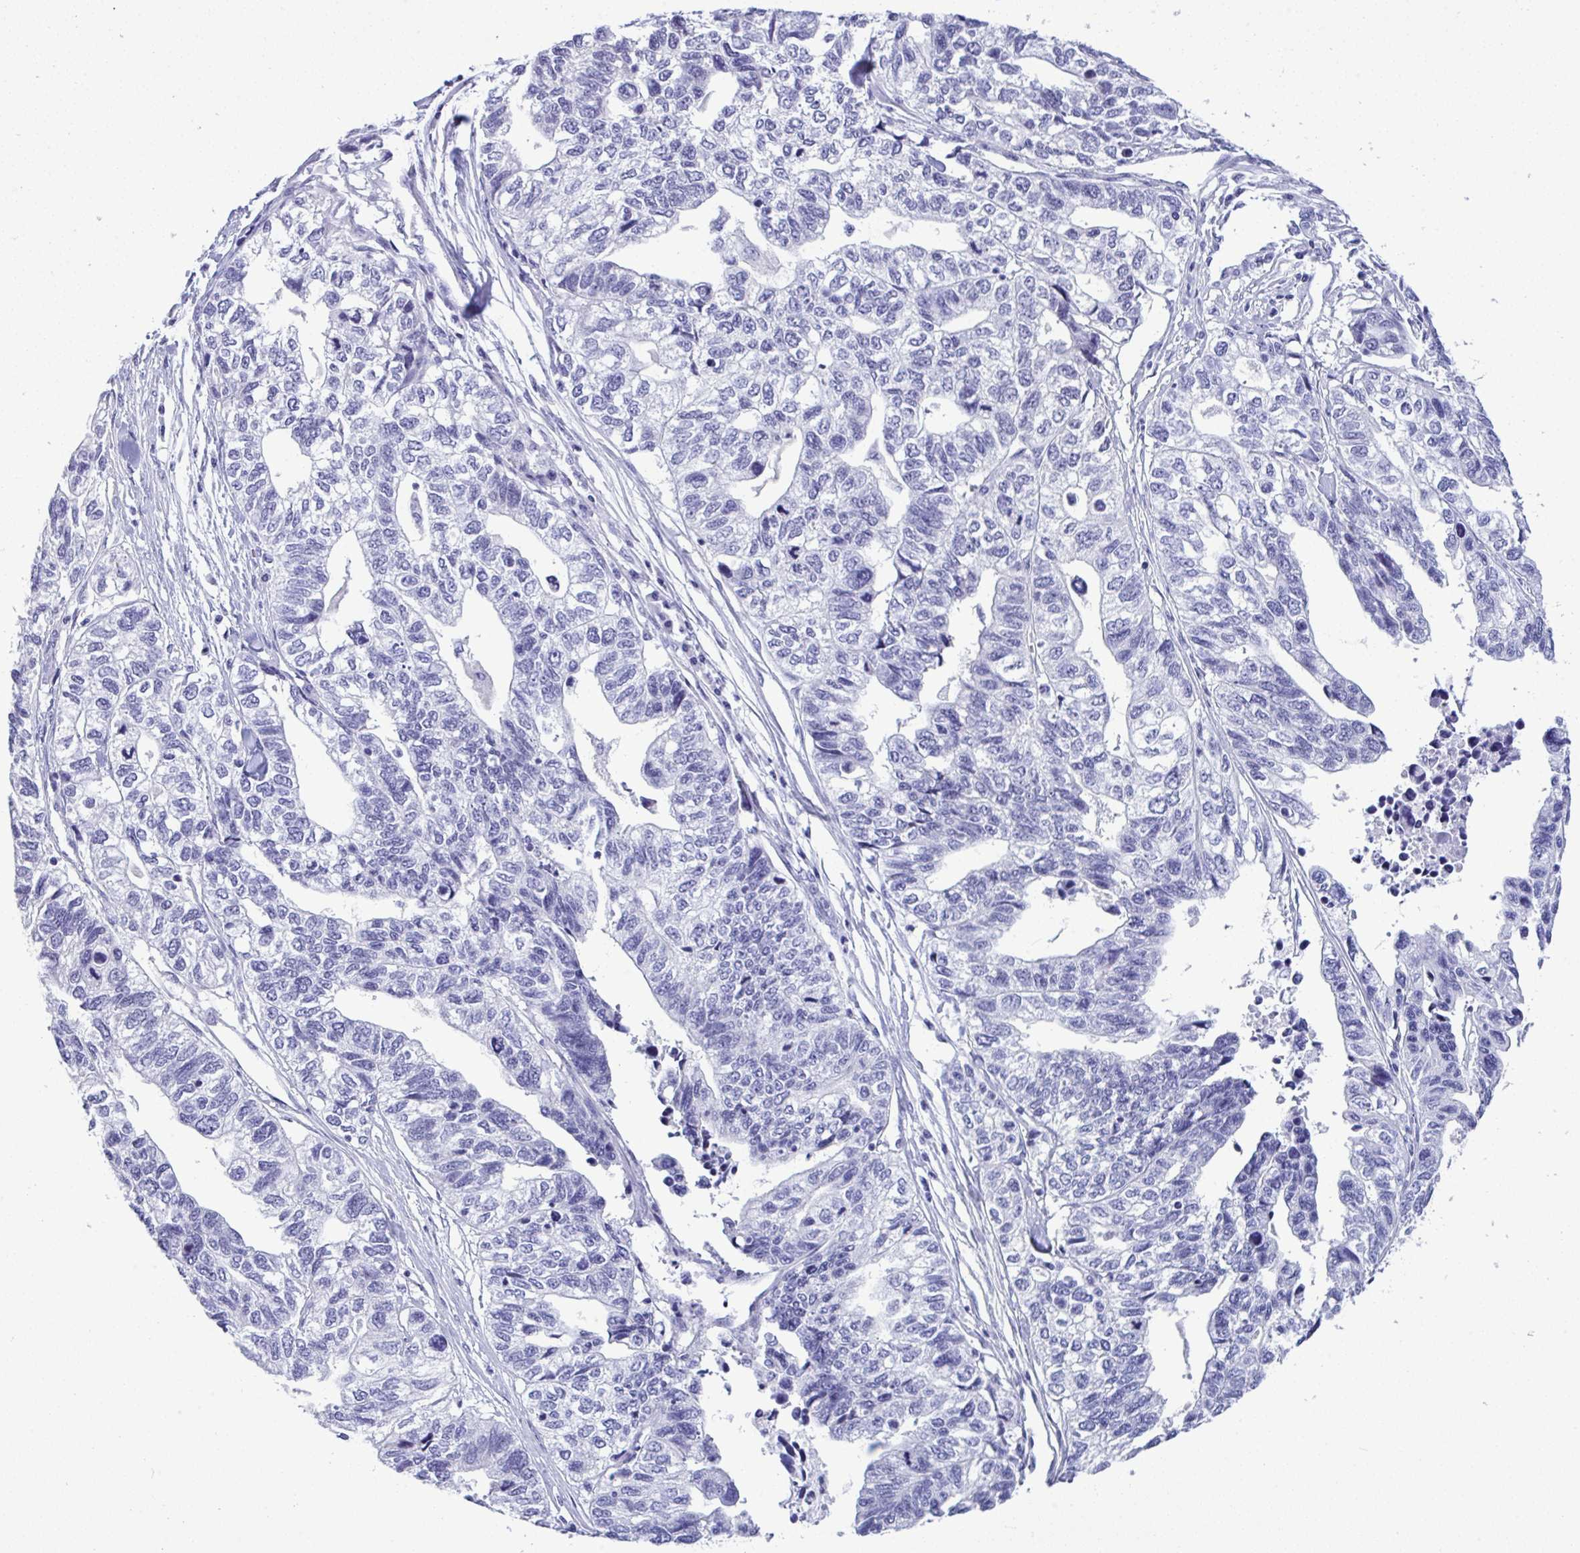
{"staining": {"intensity": "negative", "quantity": "none", "location": "none"}, "tissue": "stomach cancer", "cell_type": "Tumor cells", "image_type": "cancer", "snomed": [{"axis": "morphology", "description": "Adenocarcinoma, NOS"}, {"axis": "topography", "description": "Stomach, upper"}], "caption": "Tumor cells are negative for brown protein staining in stomach adenocarcinoma.", "gene": "YBX2", "patient": {"sex": "female", "age": 67}}